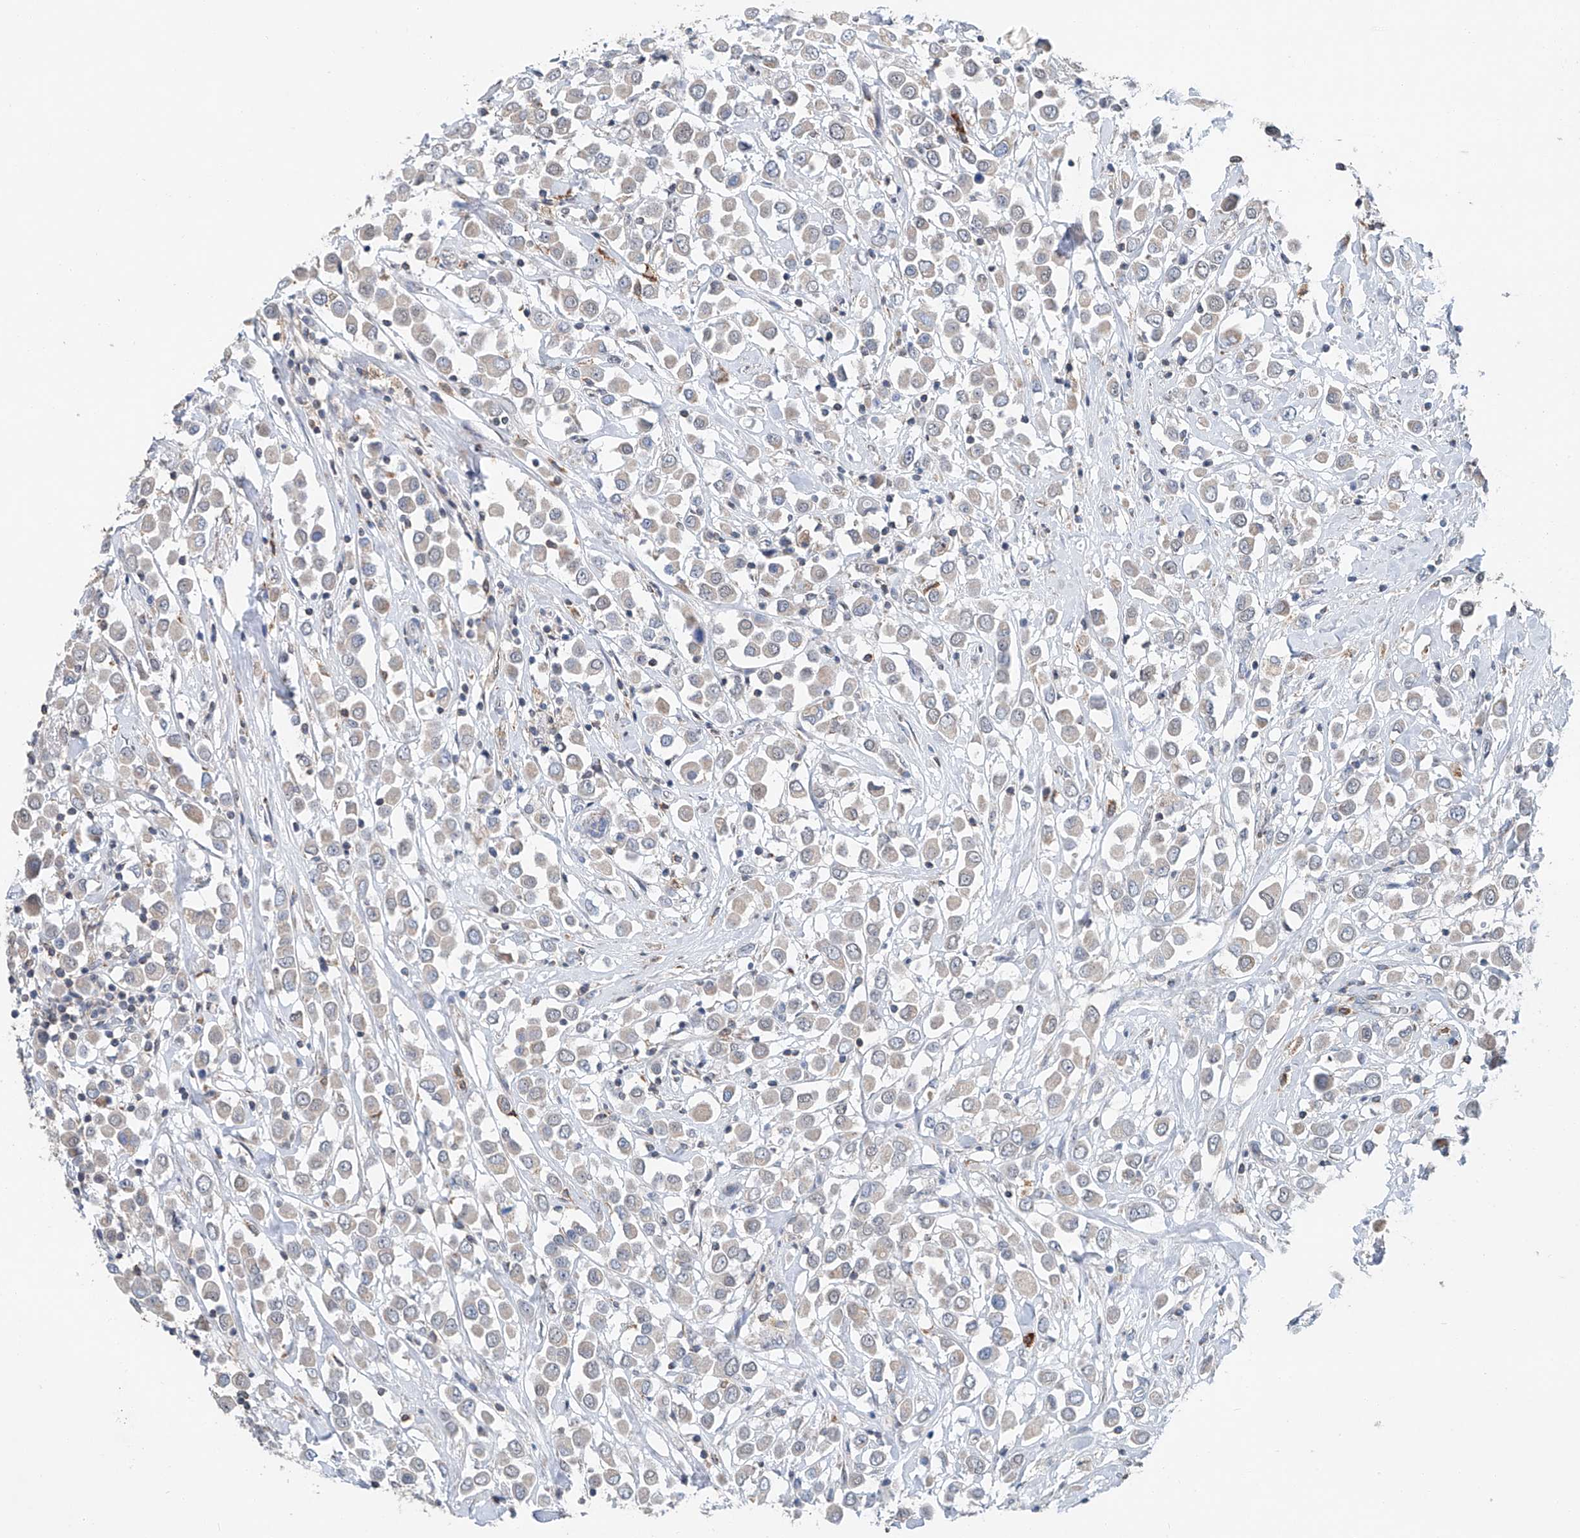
{"staining": {"intensity": "negative", "quantity": "none", "location": "none"}, "tissue": "breast cancer", "cell_type": "Tumor cells", "image_type": "cancer", "snomed": [{"axis": "morphology", "description": "Duct carcinoma"}, {"axis": "topography", "description": "Breast"}], "caption": "Immunohistochemistry (IHC) photomicrograph of human breast intraductal carcinoma stained for a protein (brown), which exhibits no staining in tumor cells.", "gene": "KLF15", "patient": {"sex": "female", "age": 61}}